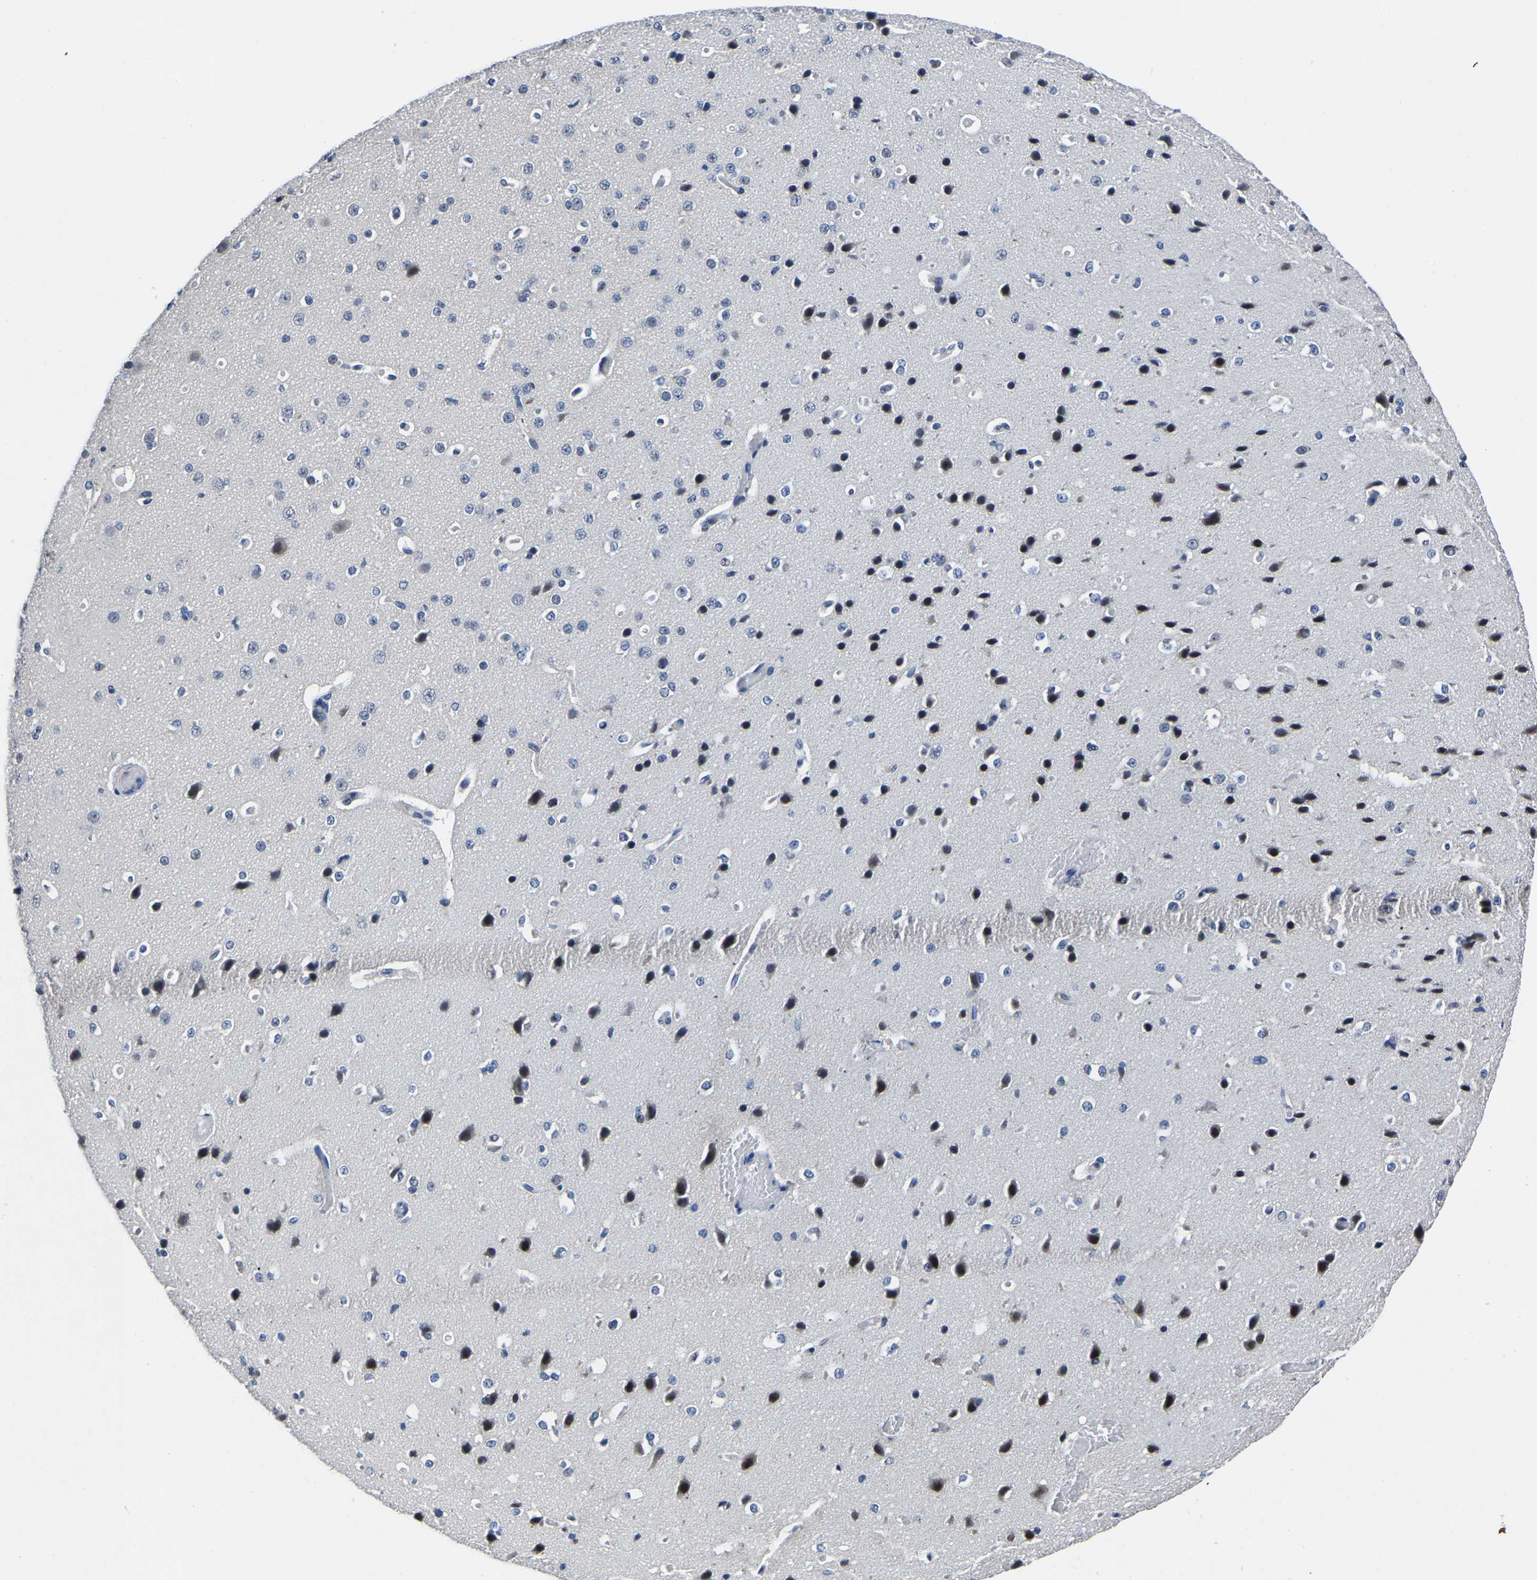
{"staining": {"intensity": "negative", "quantity": "none", "location": "none"}, "tissue": "cerebral cortex", "cell_type": "Endothelial cells", "image_type": "normal", "snomed": [{"axis": "morphology", "description": "Normal tissue, NOS"}, {"axis": "morphology", "description": "Developmental malformation"}, {"axis": "topography", "description": "Cerebral cortex"}], "caption": "Immunohistochemical staining of benign cerebral cortex reveals no significant positivity in endothelial cells. Nuclei are stained in blue.", "gene": "FGD5", "patient": {"sex": "female", "age": 30}}